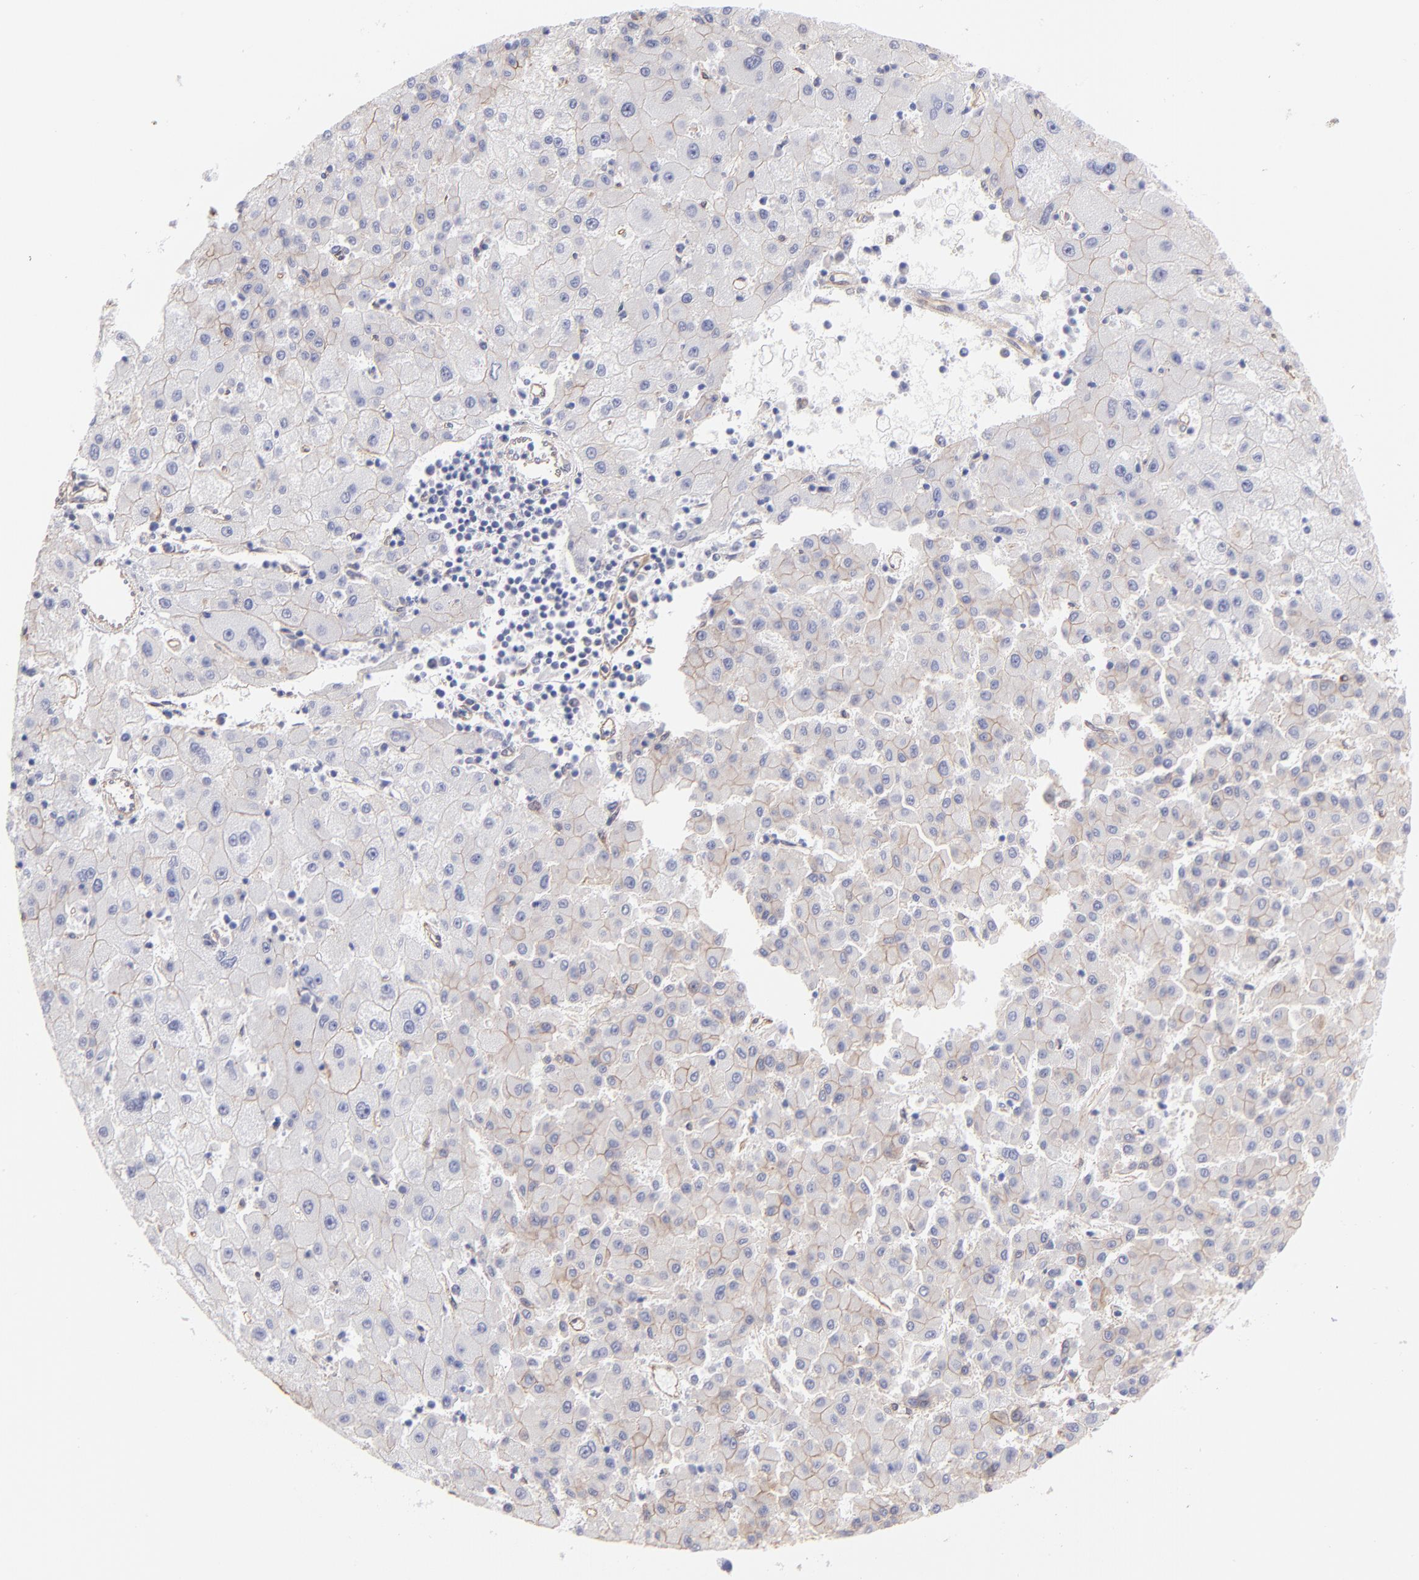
{"staining": {"intensity": "weak", "quantity": "25%-75%", "location": "cytoplasmic/membranous"}, "tissue": "liver cancer", "cell_type": "Tumor cells", "image_type": "cancer", "snomed": [{"axis": "morphology", "description": "Carcinoma, Hepatocellular, NOS"}, {"axis": "topography", "description": "Liver"}], "caption": "Weak cytoplasmic/membranous protein positivity is seen in about 25%-75% of tumor cells in liver cancer.", "gene": "PLEC", "patient": {"sex": "male", "age": 72}}